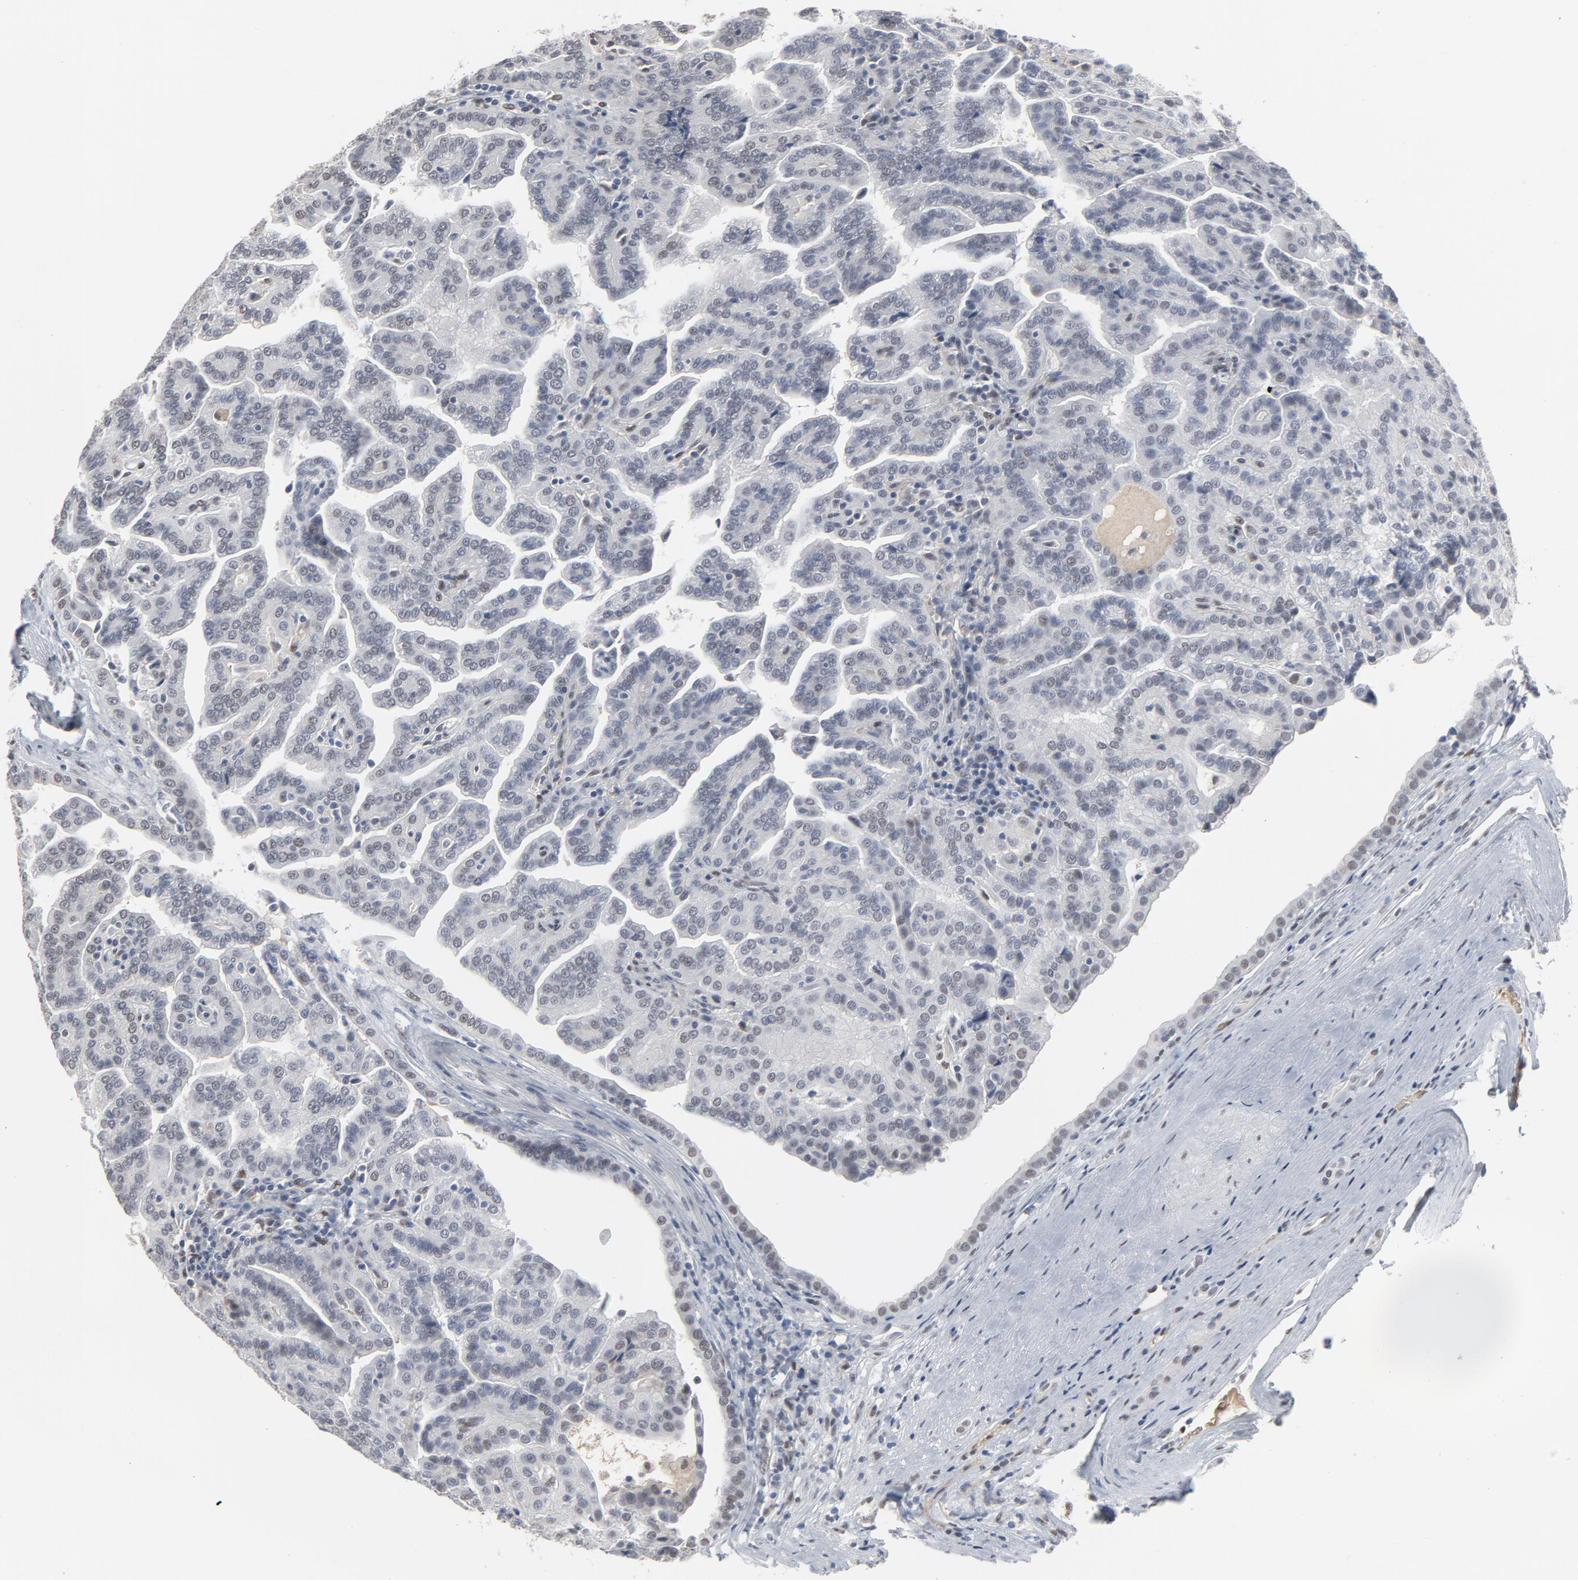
{"staining": {"intensity": "negative", "quantity": "none", "location": "none"}, "tissue": "renal cancer", "cell_type": "Tumor cells", "image_type": "cancer", "snomed": [{"axis": "morphology", "description": "Adenocarcinoma, NOS"}, {"axis": "topography", "description": "Kidney"}], "caption": "This is a image of IHC staining of adenocarcinoma (renal), which shows no expression in tumor cells. Nuclei are stained in blue.", "gene": "ATF7", "patient": {"sex": "male", "age": 61}}